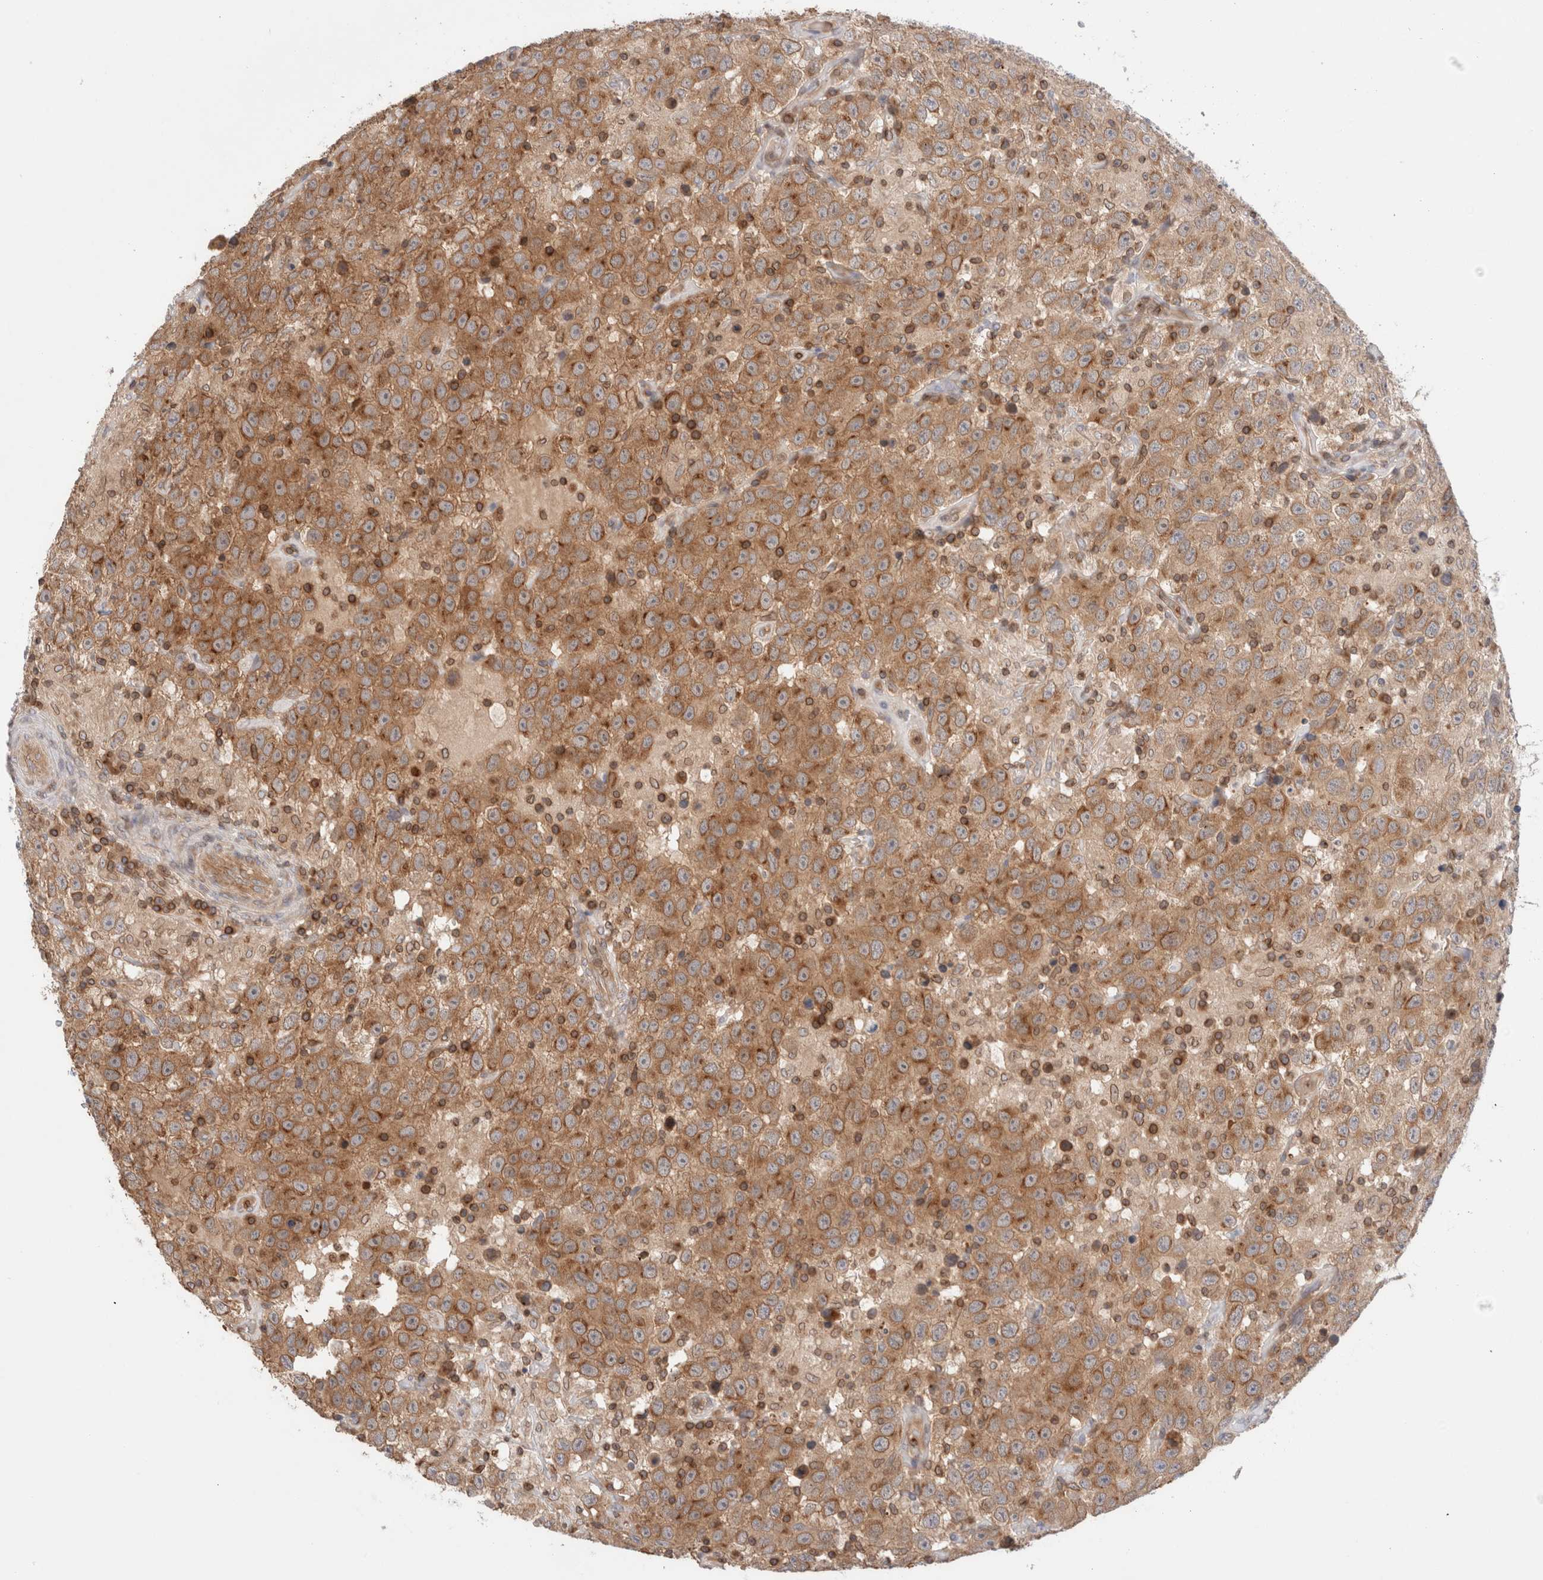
{"staining": {"intensity": "moderate", "quantity": ">75%", "location": "cytoplasmic/membranous"}, "tissue": "testis cancer", "cell_type": "Tumor cells", "image_type": "cancer", "snomed": [{"axis": "morphology", "description": "Seminoma, NOS"}, {"axis": "topography", "description": "Testis"}], "caption": "Testis seminoma stained for a protein demonstrates moderate cytoplasmic/membranous positivity in tumor cells. (DAB (3,3'-diaminobenzidine) IHC with brightfield microscopy, high magnification).", "gene": "SIKE1", "patient": {"sex": "male", "age": 41}}